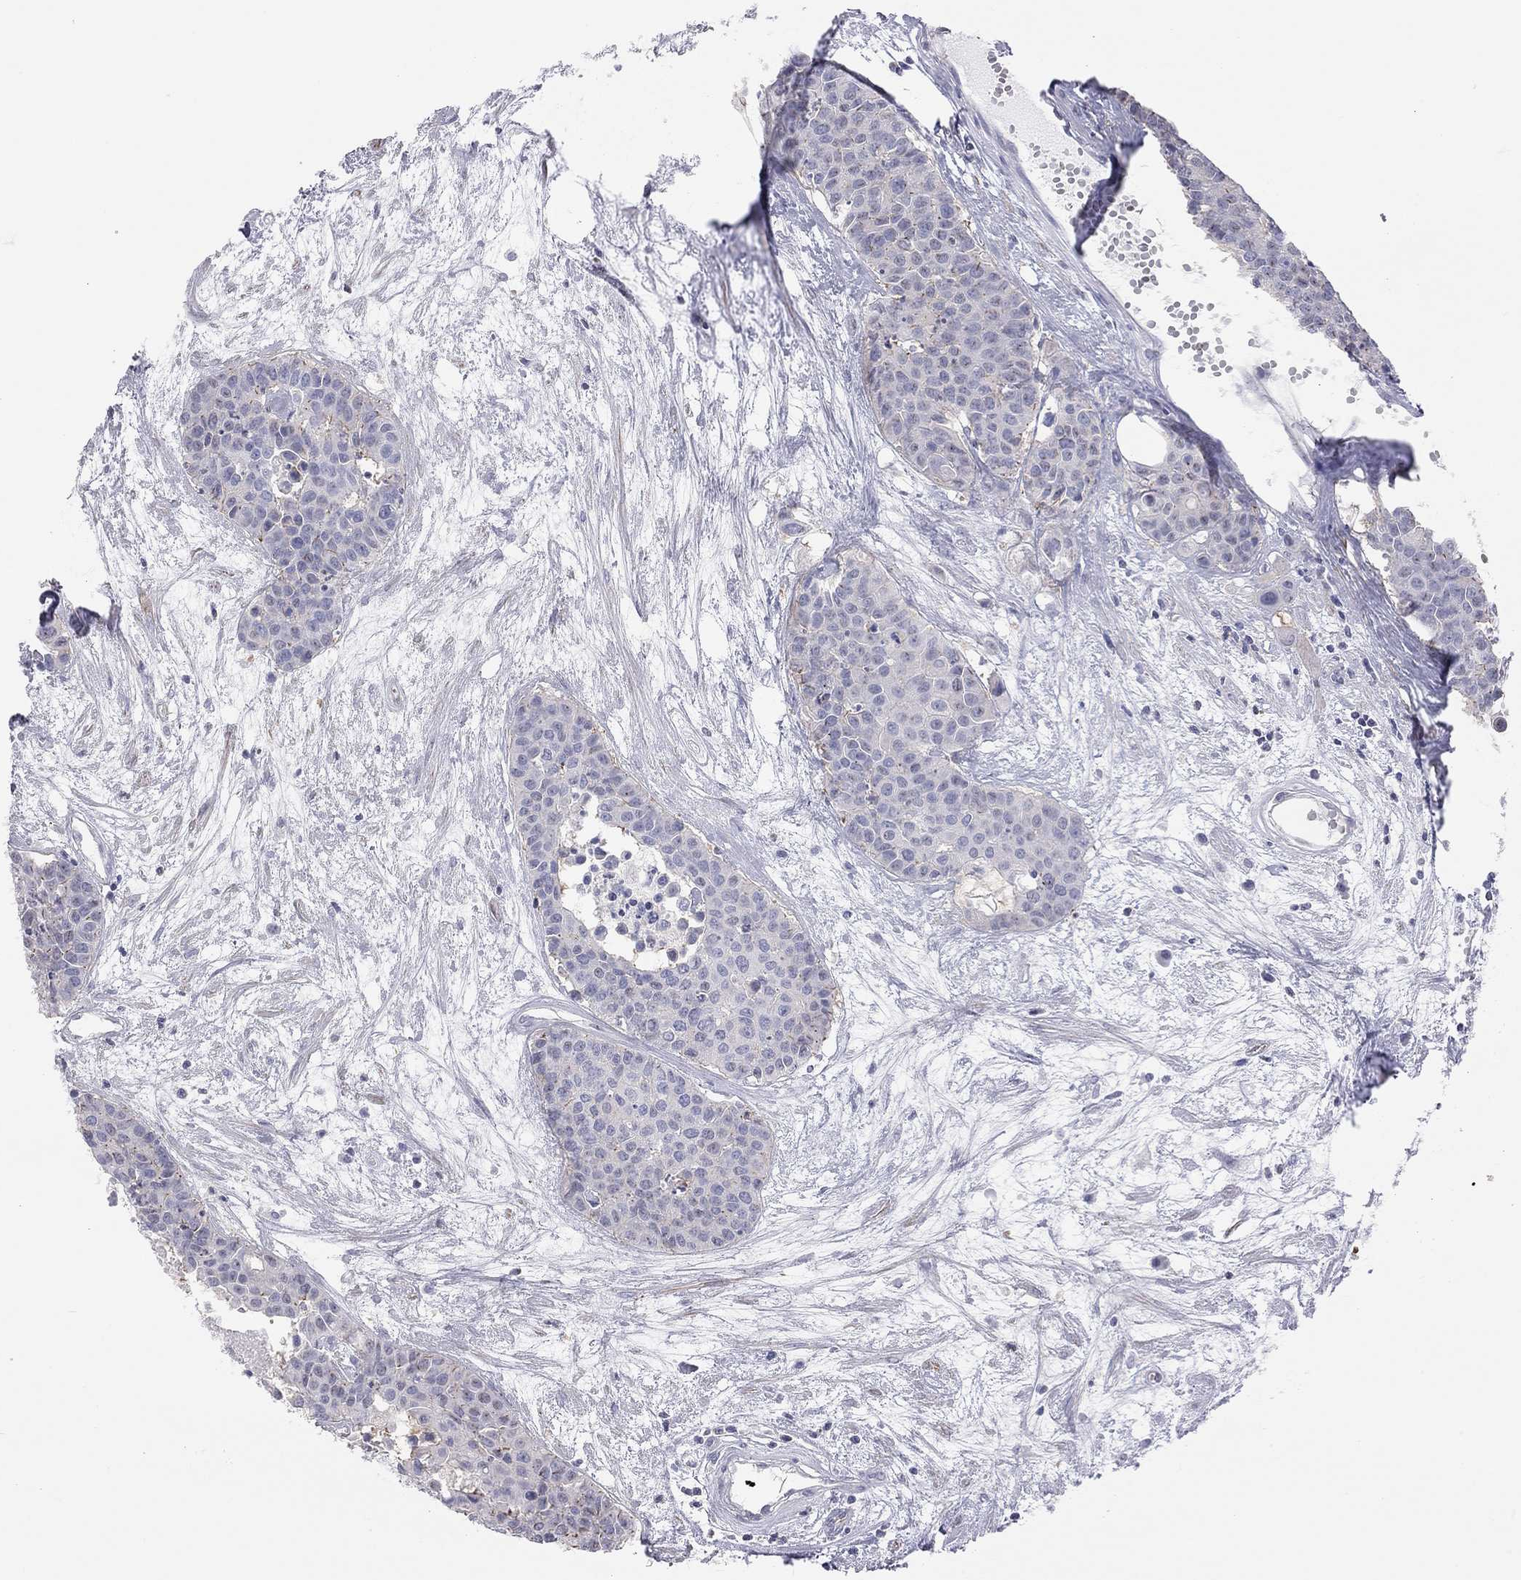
{"staining": {"intensity": "weak", "quantity": "<25%", "location": "cytoplasmic/membranous"}, "tissue": "carcinoid", "cell_type": "Tumor cells", "image_type": "cancer", "snomed": [{"axis": "morphology", "description": "Carcinoid, malignant, NOS"}, {"axis": "topography", "description": "Colon"}], "caption": "IHC of human carcinoid (malignant) reveals no staining in tumor cells.", "gene": "ADCYAP1", "patient": {"sex": "male", "age": 81}}